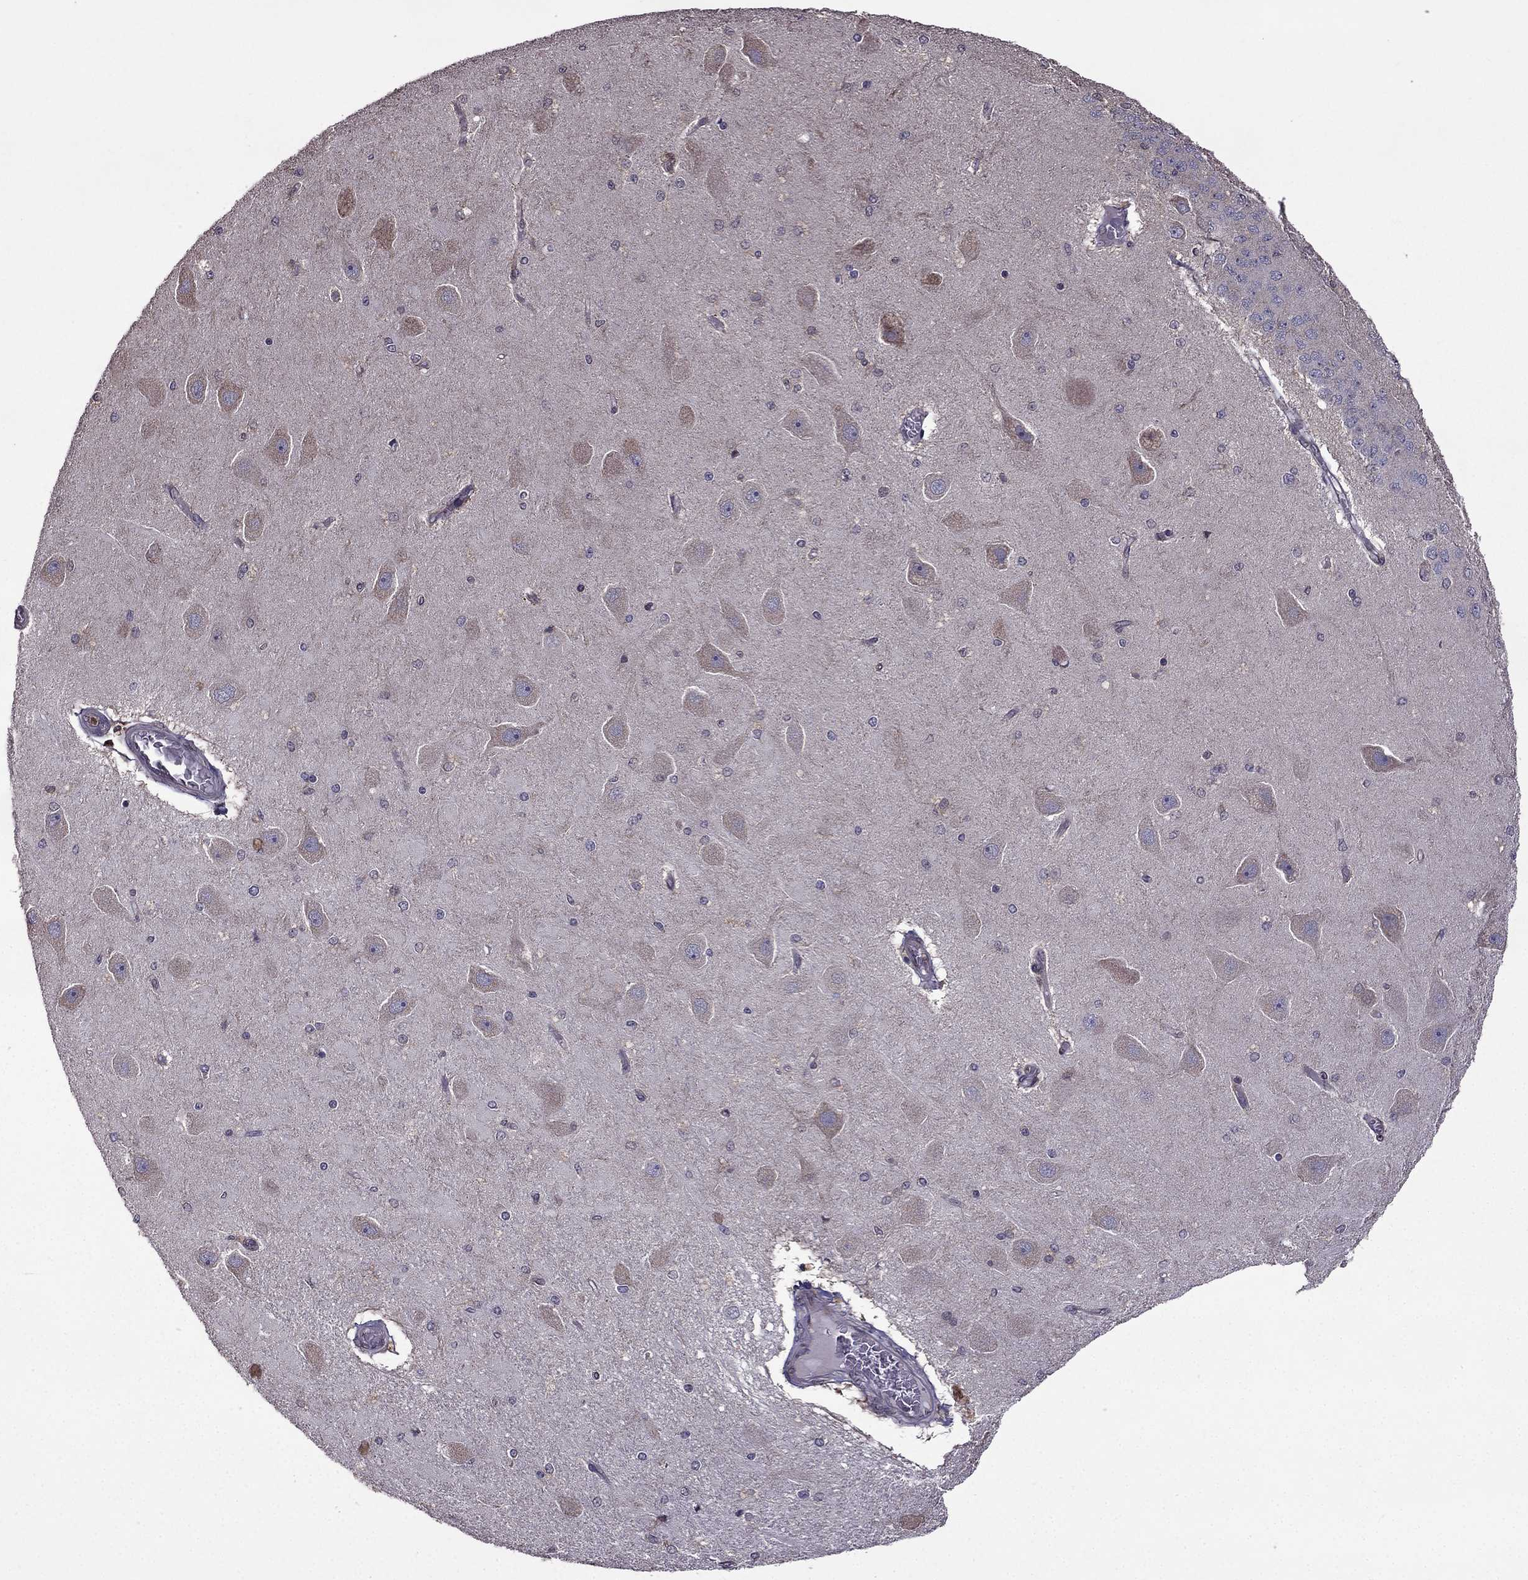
{"staining": {"intensity": "negative", "quantity": "none", "location": "none"}, "tissue": "hippocampus", "cell_type": "Glial cells", "image_type": "normal", "snomed": [{"axis": "morphology", "description": "Normal tissue, NOS"}, {"axis": "topography", "description": "Hippocampus"}], "caption": "Immunohistochemistry (IHC) of unremarkable human hippocampus reveals no expression in glial cells. (Stains: DAB immunohistochemistry with hematoxylin counter stain, Microscopy: brightfield microscopy at high magnification).", "gene": "IKBIP", "patient": {"sex": "female", "age": 54}}